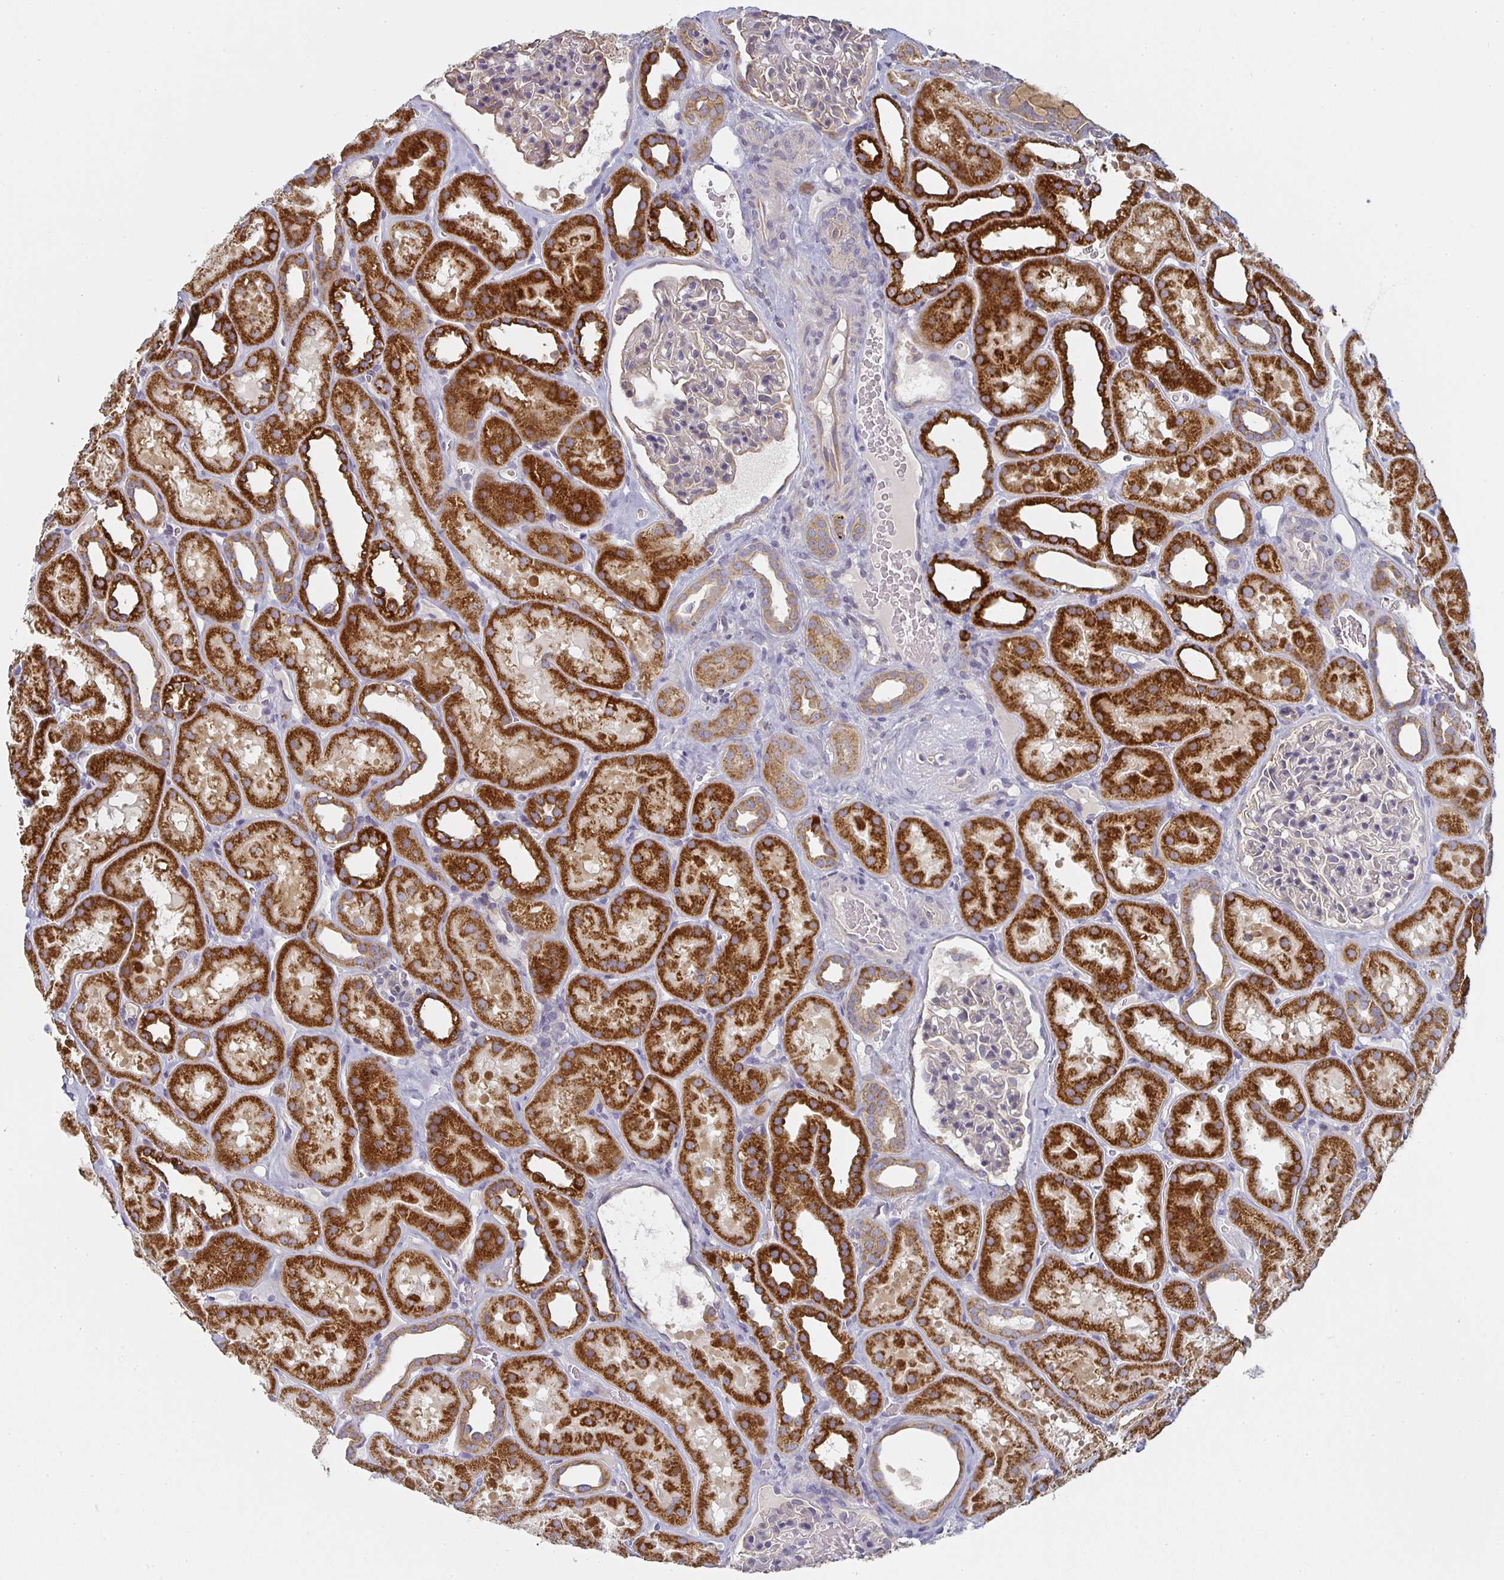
{"staining": {"intensity": "negative", "quantity": "none", "location": "none"}, "tissue": "kidney", "cell_type": "Cells in glomeruli", "image_type": "normal", "snomed": [{"axis": "morphology", "description": "Normal tissue, NOS"}, {"axis": "topography", "description": "Kidney"}], "caption": "Benign kidney was stained to show a protein in brown. There is no significant expression in cells in glomeruli. (Immunohistochemistry (ihc), brightfield microscopy, high magnification).", "gene": "CTHRC1", "patient": {"sex": "female", "age": 41}}